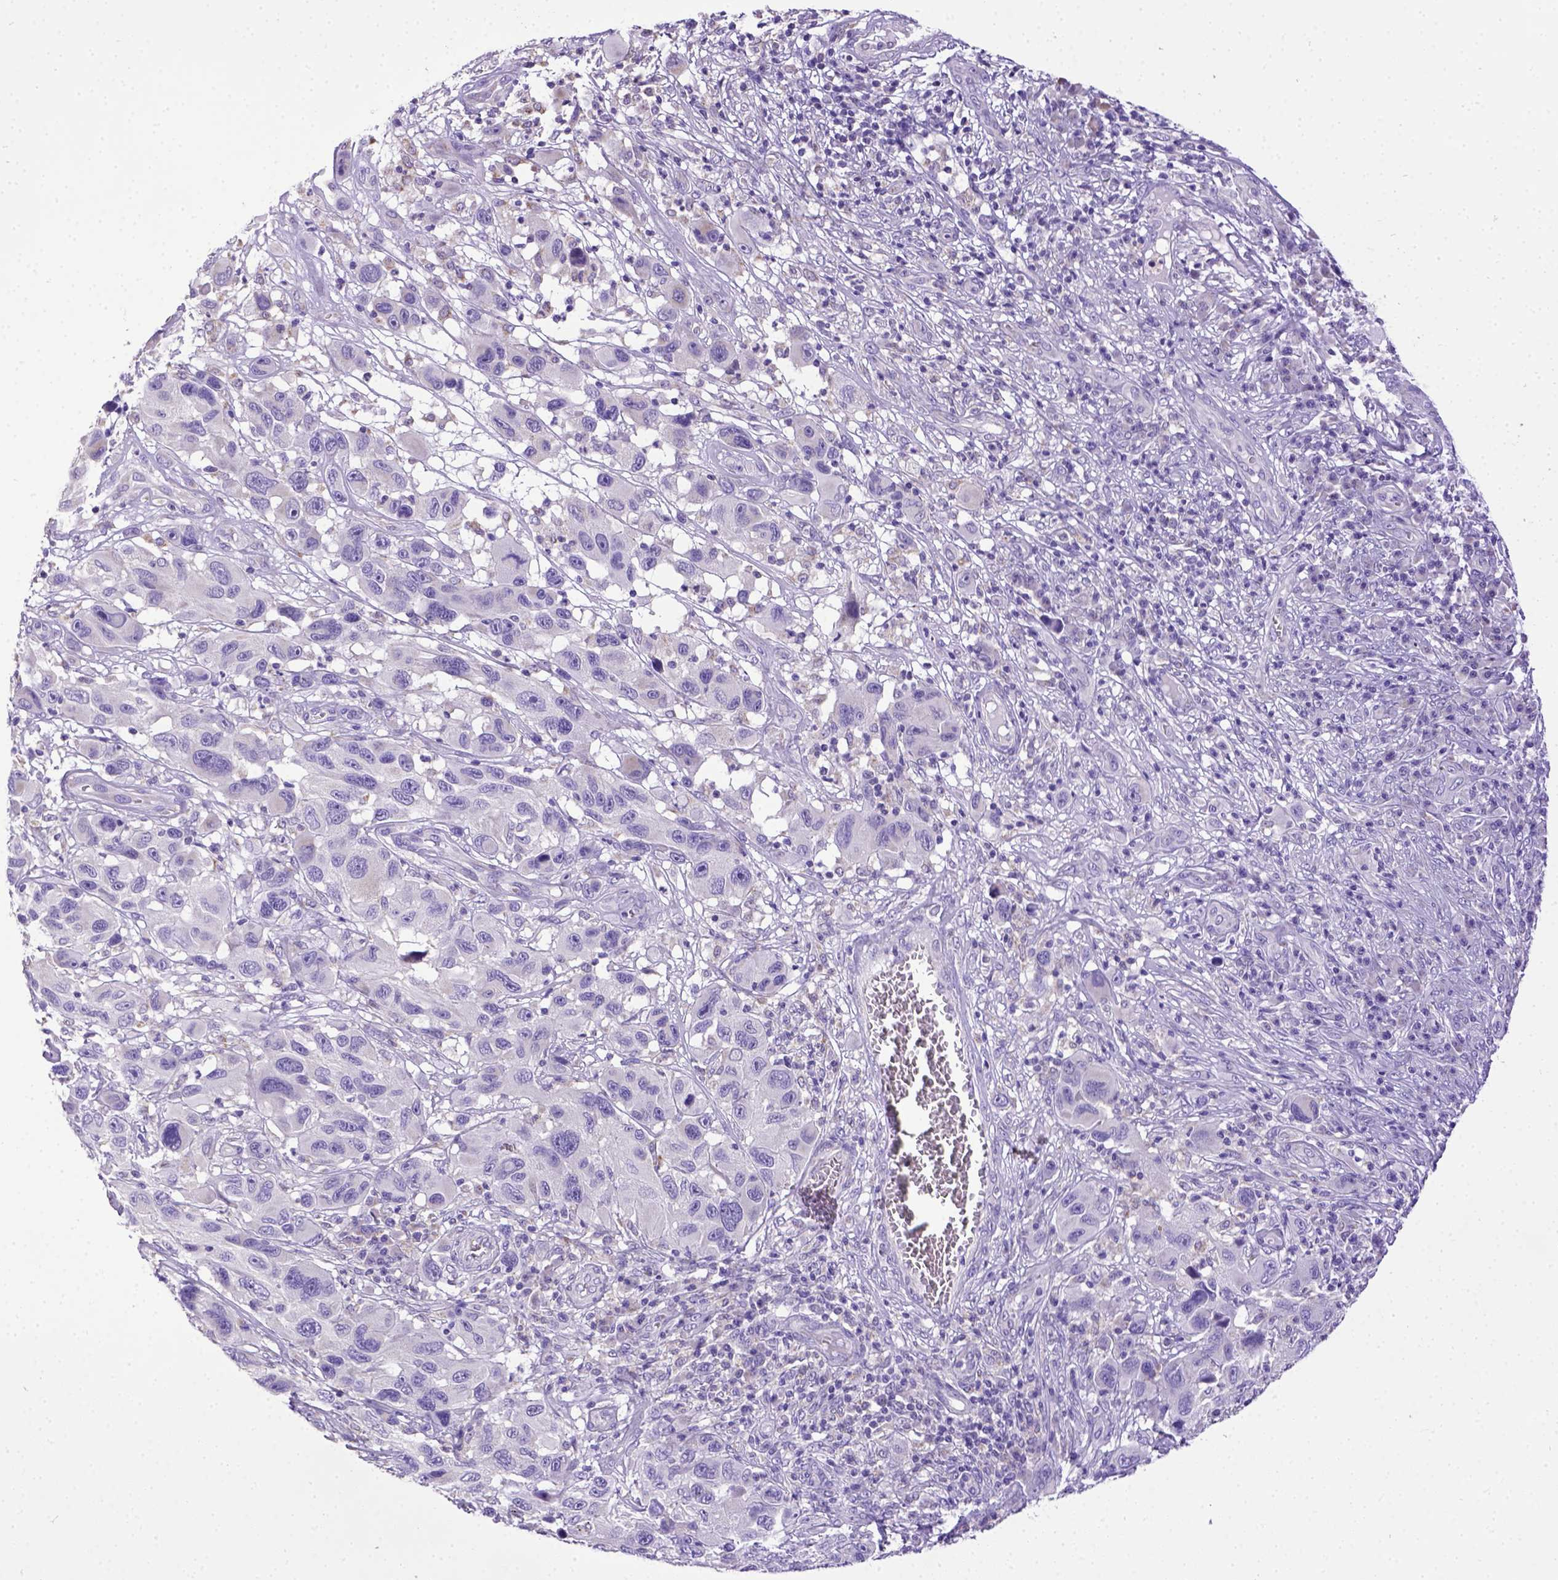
{"staining": {"intensity": "negative", "quantity": "none", "location": "none"}, "tissue": "melanoma", "cell_type": "Tumor cells", "image_type": "cancer", "snomed": [{"axis": "morphology", "description": "Malignant melanoma, NOS"}, {"axis": "topography", "description": "Skin"}], "caption": "Immunohistochemistry of malignant melanoma shows no staining in tumor cells.", "gene": "SPEF1", "patient": {"sex": "male", "age": 53}}